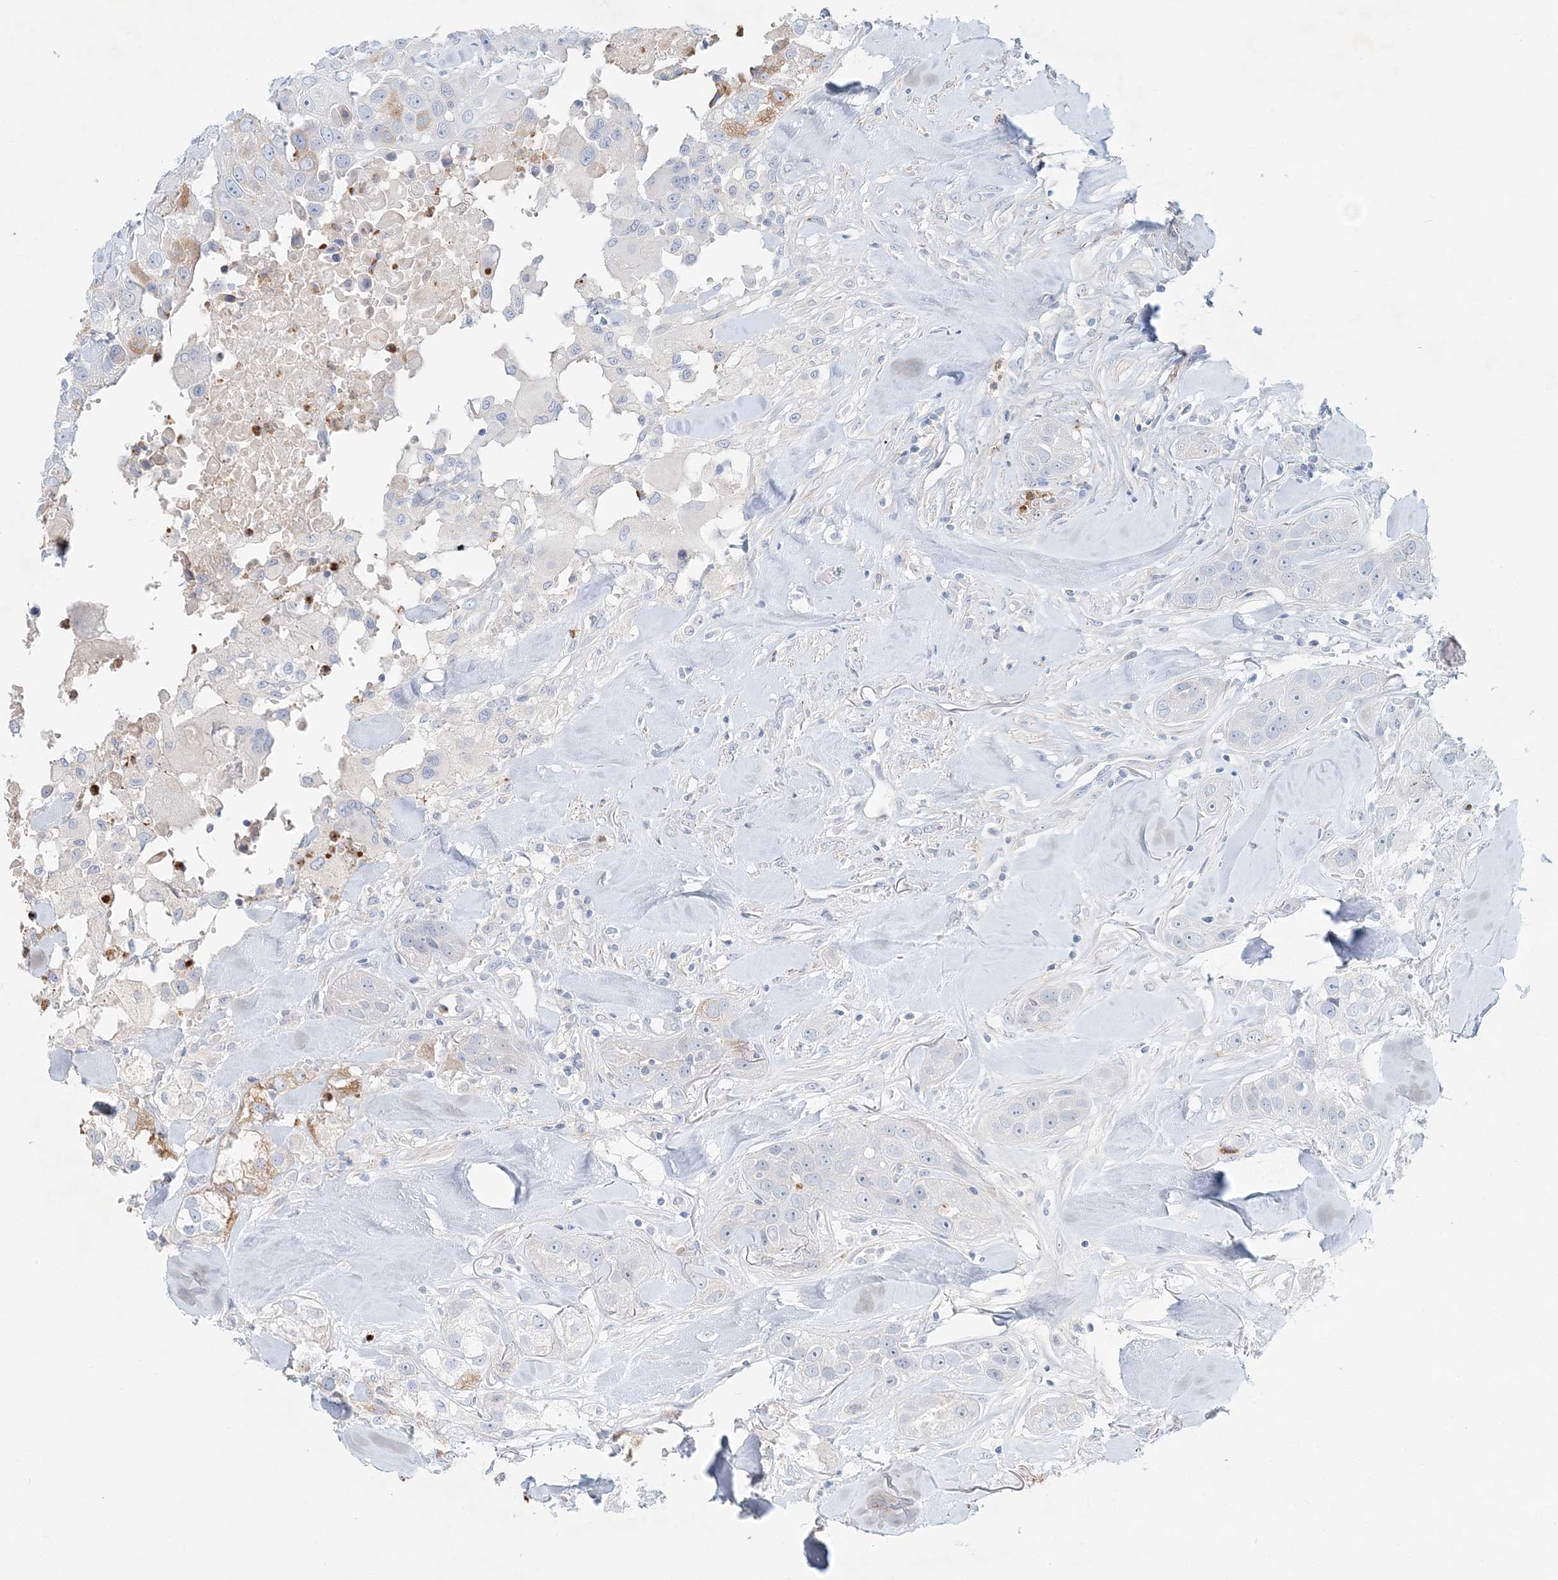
{"staining": {"intensity": "negative", "quantity": "none", "location": "none"}, "tissue": "head and neck cancer", "cell_type": "Tumor cells", "image_type": "cancer", "snomed": [{"axis": "morphology", "description": "Normal tissue, NOS"}, {"axis": "morphology", "description": "Squamous cell carcinoma, NOS"}, {"axis": "topography", "description": "Skeletal muscle"}, {"axis": "topography", "description": "Head-Neck"}], "caption": "Immunohistochemical staining of head and neck squamous cell carcinoma shows no significant positivity in tumor cells.", "gene": "DNAH5", "patient": {"sex": "male", "age": 51}}